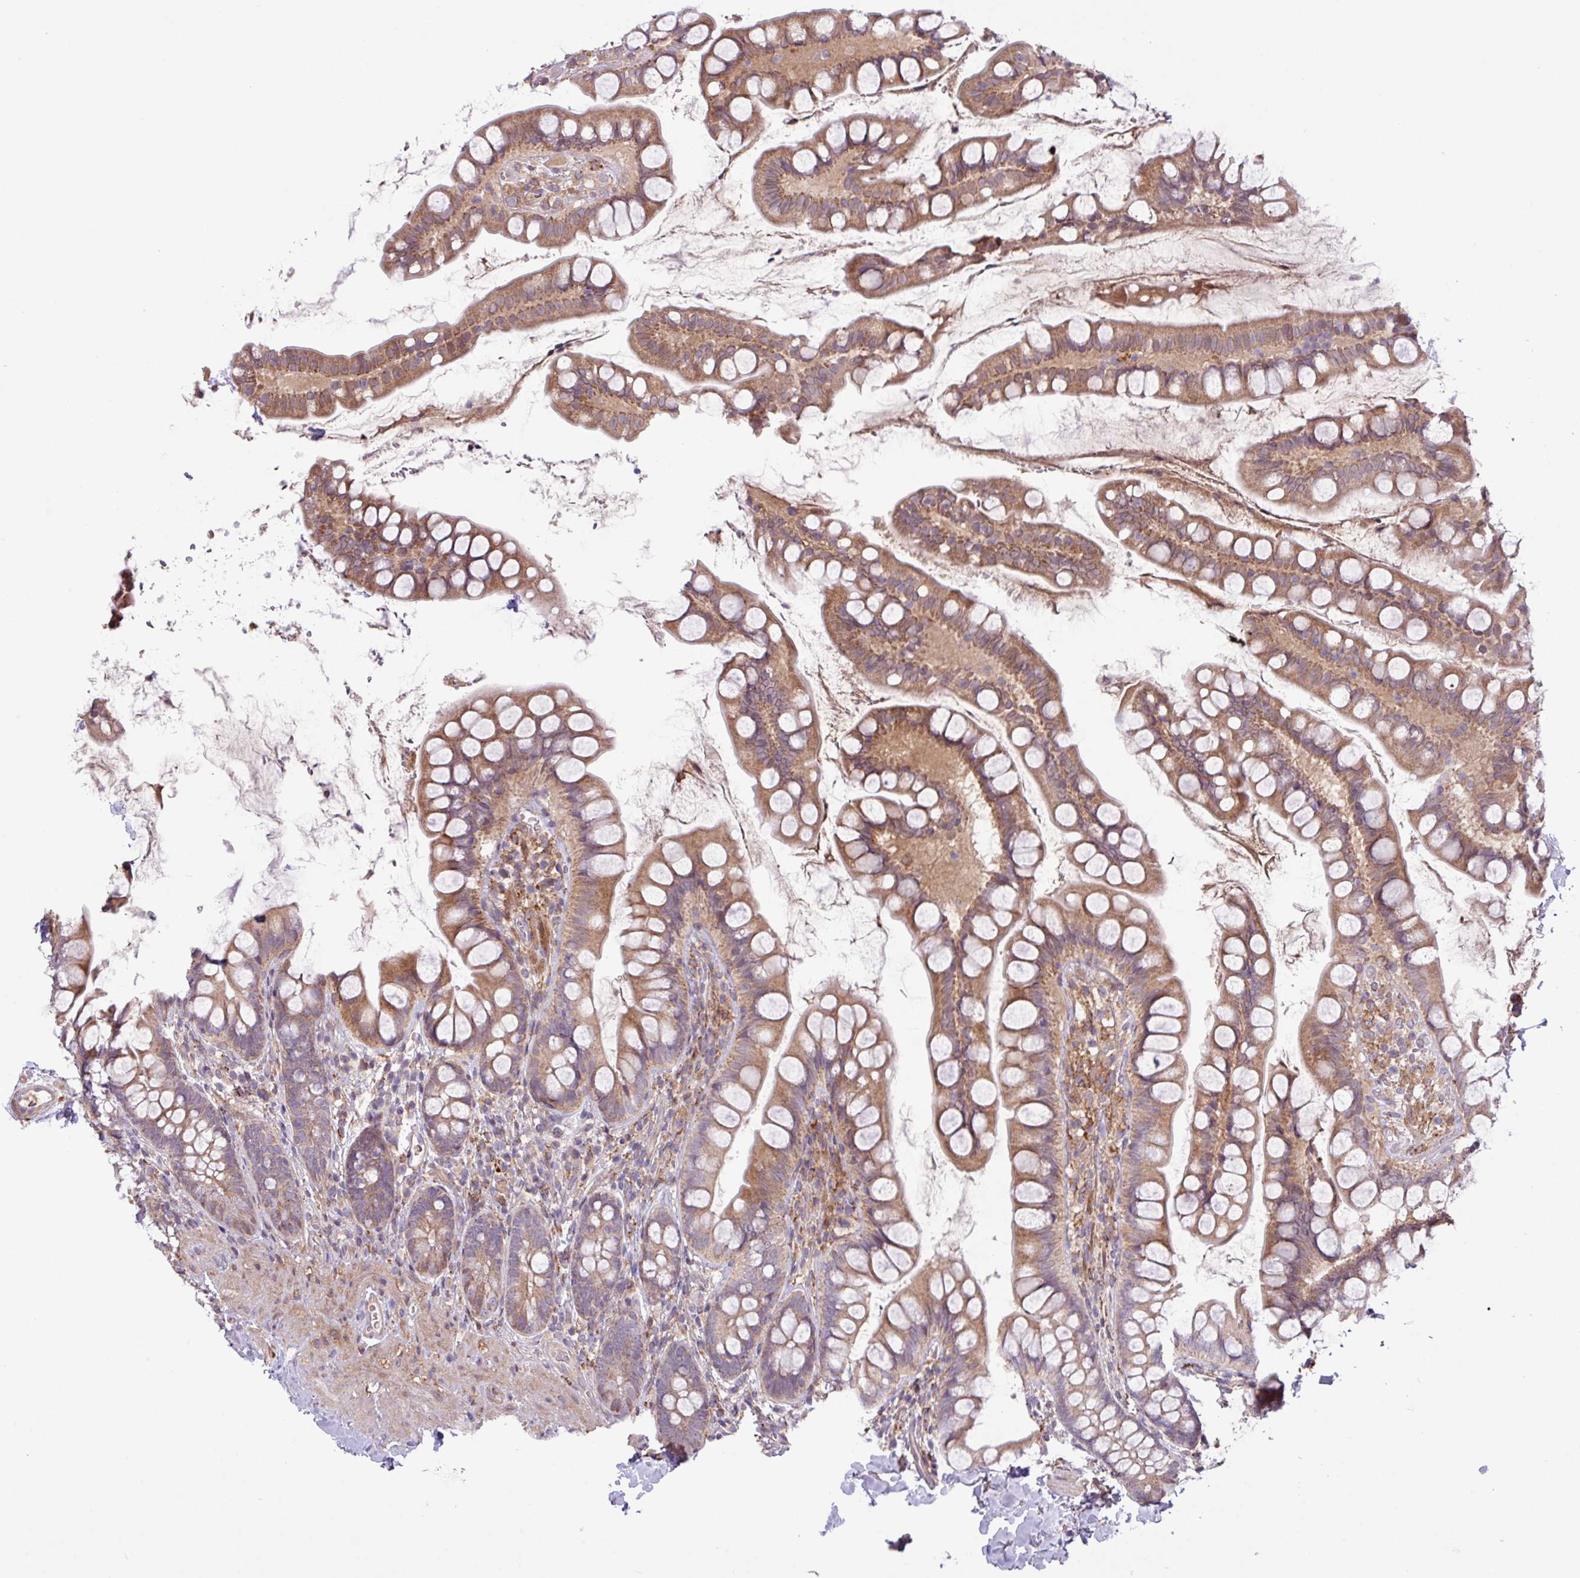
{"staining": {"intensity": "moderate", "quantity": ">75%", "location": "cytoplasmic/membranous"}, "tissue": "small intestine", "cell_type": "Glandular cells", "image_type": "normal", "snomed": [{"axis": "morphology", "description": "Normal tissue, NOS"}, {"axis": "topography", "description": "Small intestine"}], "caption": "Small intestine stained for a protein (brown) displays moderate cytoplasmic/membranous positive expression in about >75% of glandular cells.", "gene": "ARHGEF25", "patient": {"sex": "male", "age": 70}}